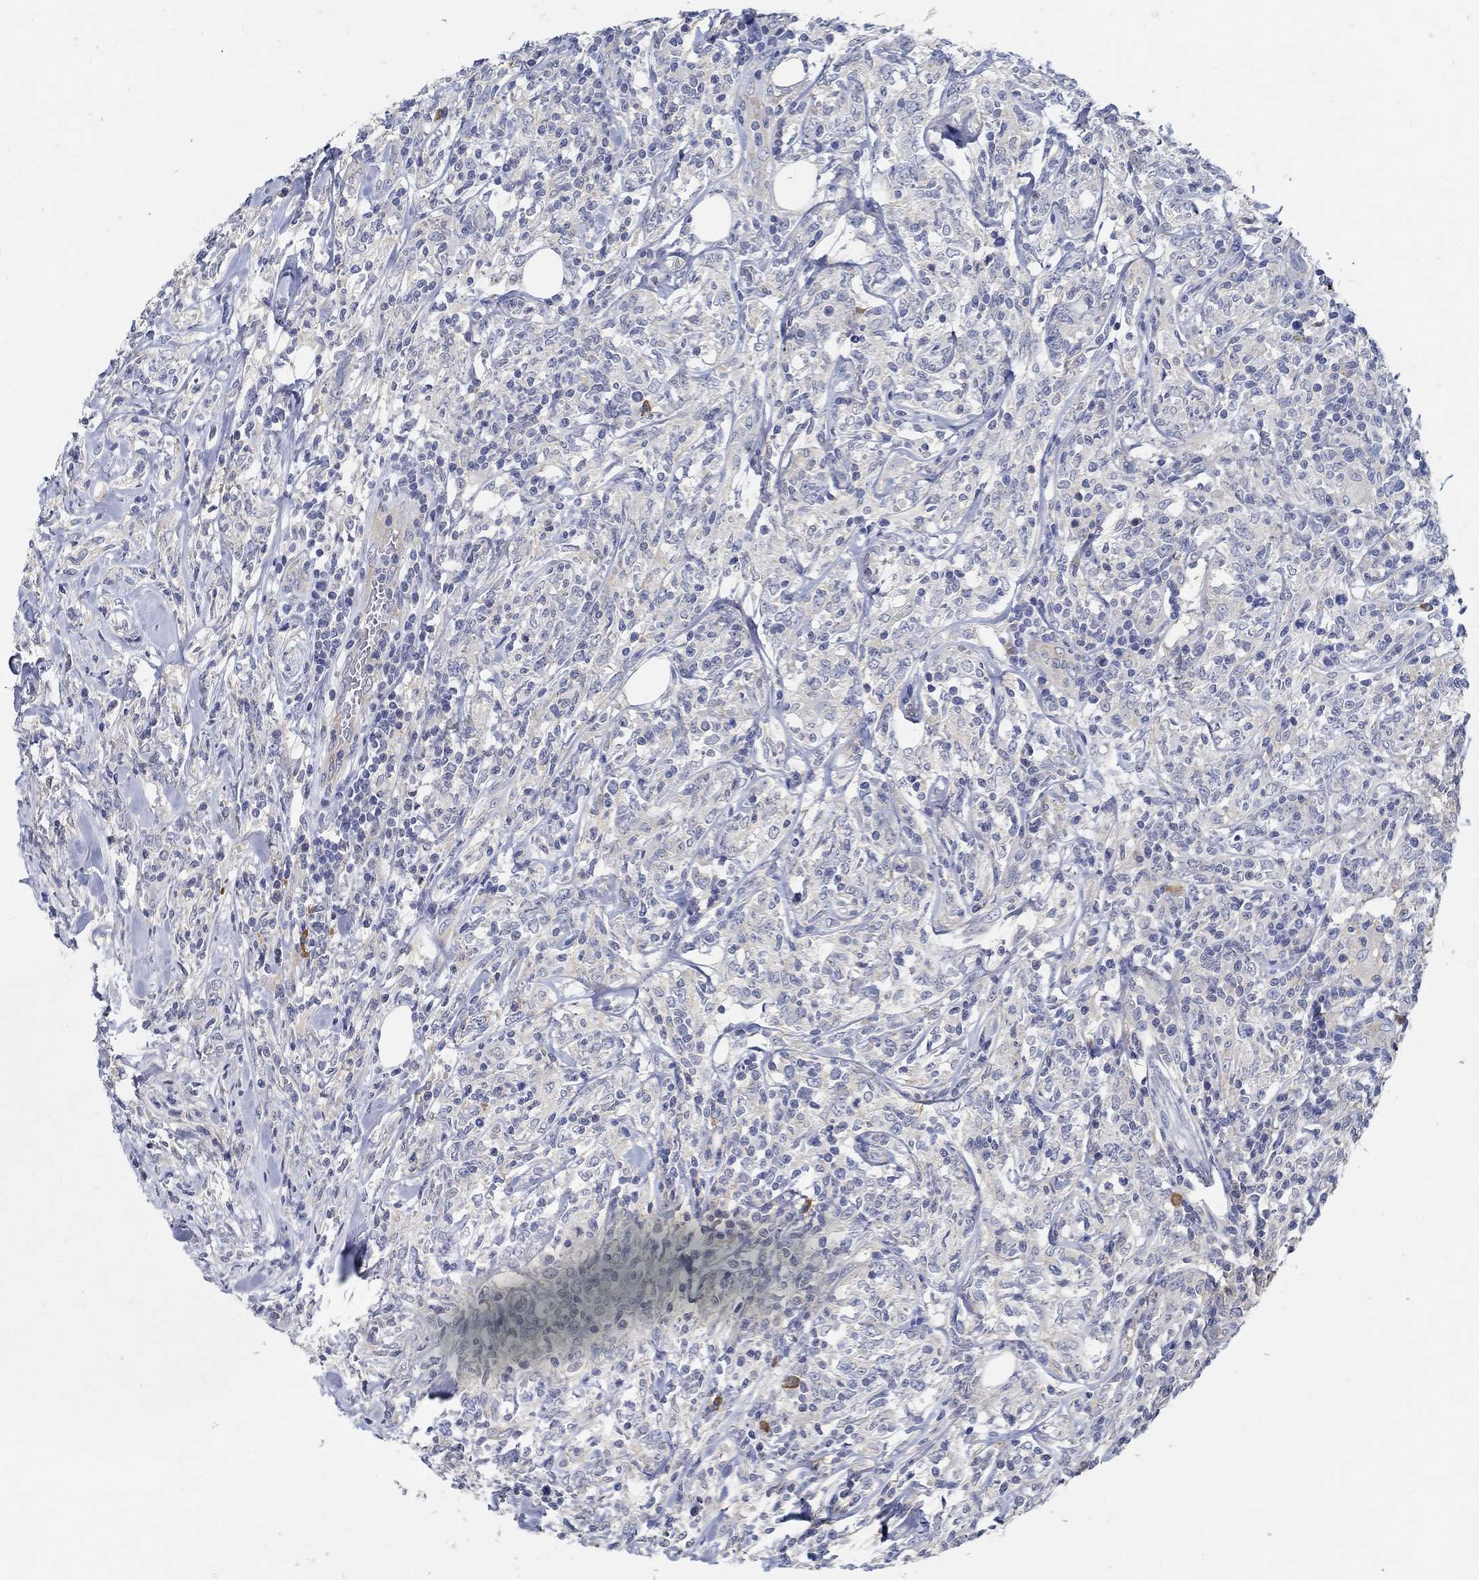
{"staining": {"intensity": "negative", "quantity": "none", "location": "none"}, "tissue": "lymphoma", "cell_type": "Tumor cells", "image_type": "cancer", "snomed": [{"axis": "morphology", "description": "Malignant lymphoma, non-Hodgkin's type, High grade"}, {"axis": "topography", "description": "Lymph node"}], "caption": "This is an immunohistochemistry (IHC) photomicrograph of human lymphoma. There is no positivity in tumor cells.", "gene": "PCDH11X", "patient": {"sex": "female", "age": 84}}